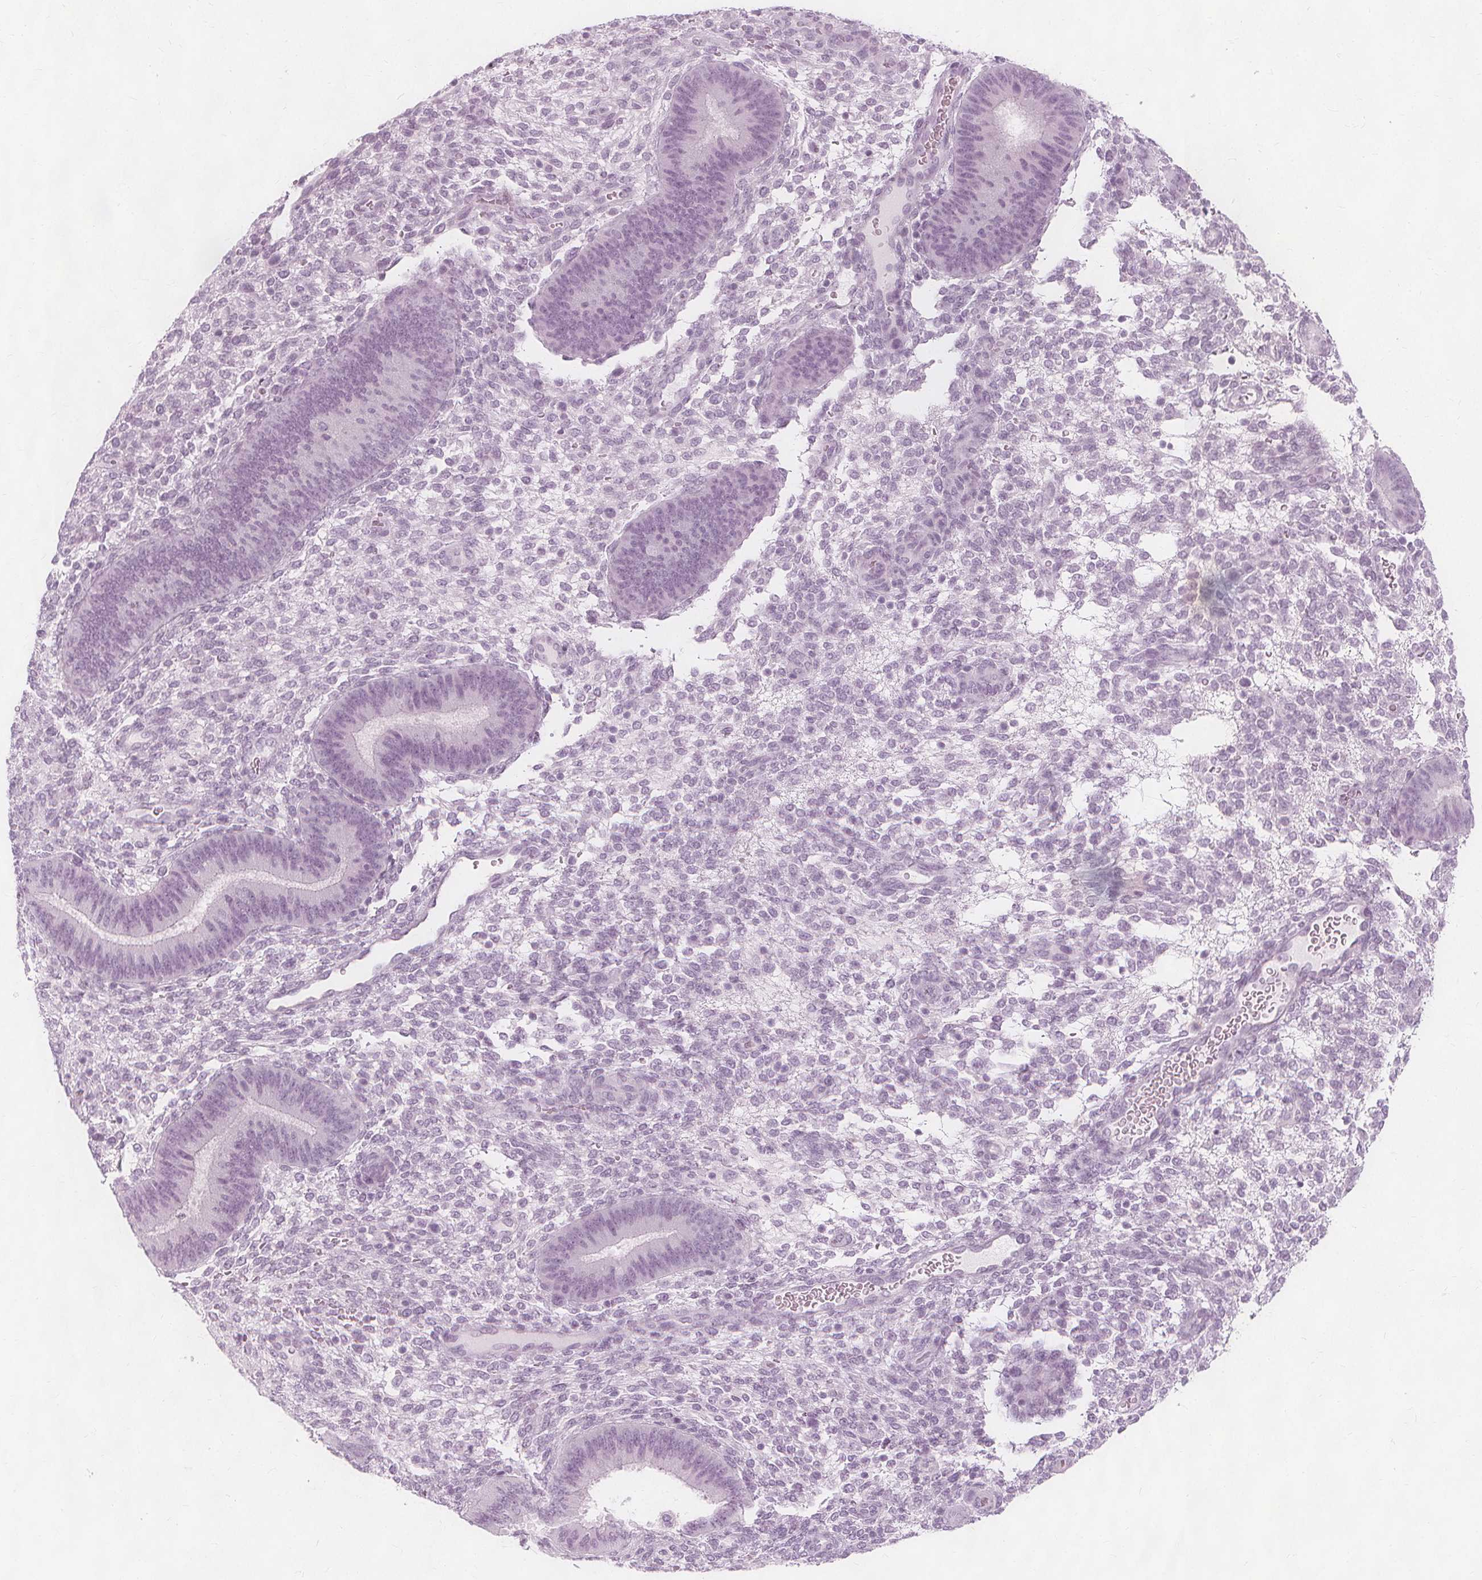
{"staining": {"intensity": "negative", "quantity": "none", "location": "none"}, "tissue": "endometrium", "cell_type": "Cells in endometrial stroma", "image_type": "normal", "snomed": [{"axis": "morphology", "description": "Normal tissue, NOS"}, {"axis": "topography", "description": "Endometrium"}], "caption": "Endometrium was stained to show a protein in brown. There is no significant expression in cells in endometrial stroma. The staining is performed using DAB brown chromogen with nuclei counter-stained in using hematoxylin.", "gene": "TFF1", "patient": {"sex": "female", "age": 39}}